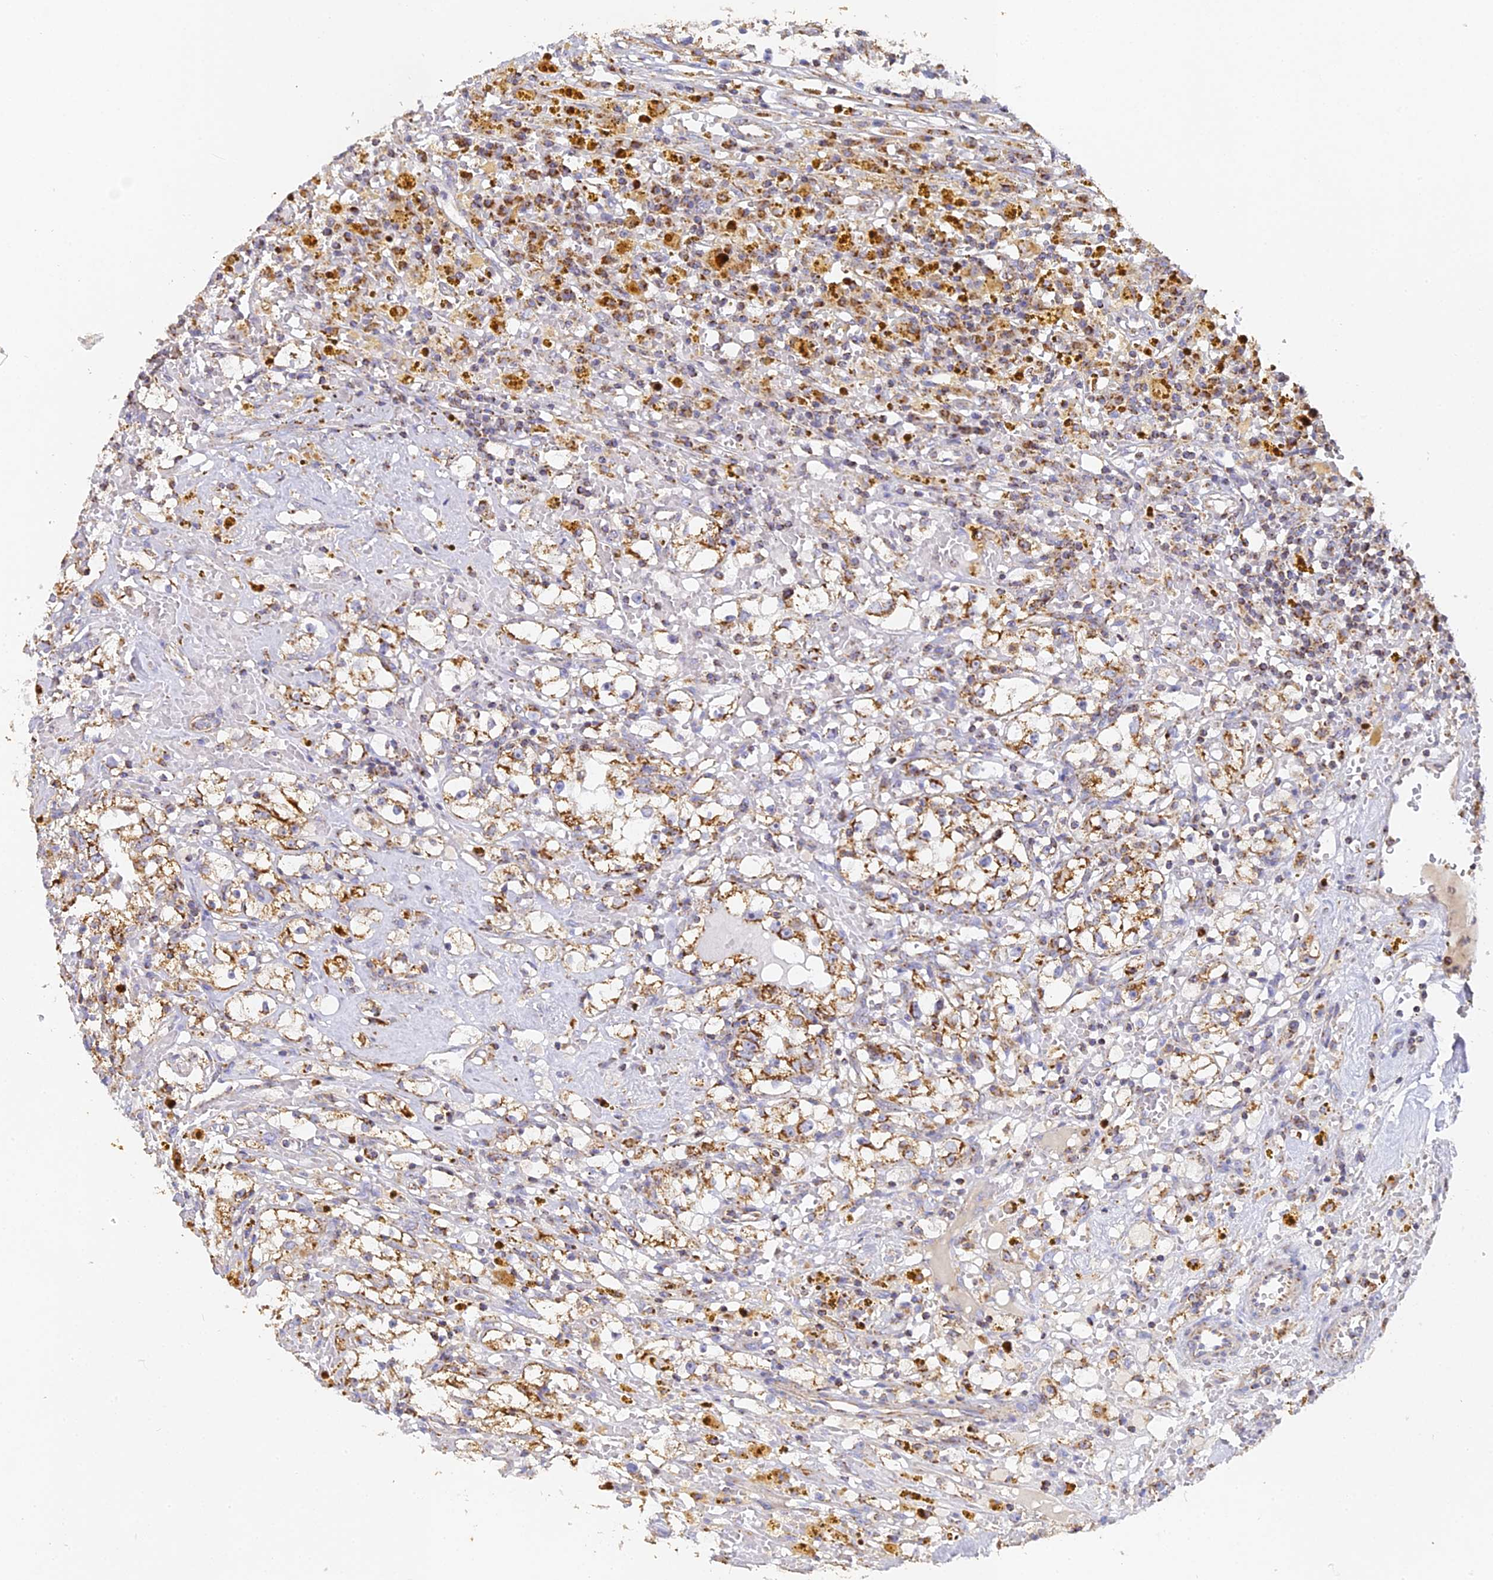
{"staining": {"intensity": "moderate", "quantity": ">75%", "location": "cytoplasmic/membranous"}, "tissue": "renal cancer", "cell_type": "Tumor cells", "image_type": "cancer", "snomed": [{"axis": "morphology", "description": "Adenocarcinoma, NOS"}, {"axis": "topography", "description": "Kidney"}], "caption": "This is an image of immunohistochemistry (IHC) staining of adenocarcinoma (renal), which shows moderate positivity in the cytoplasmic/membranous of tumor cells.", "gene": "DONSON", "patient": {"sex": "male", "age": 56}}